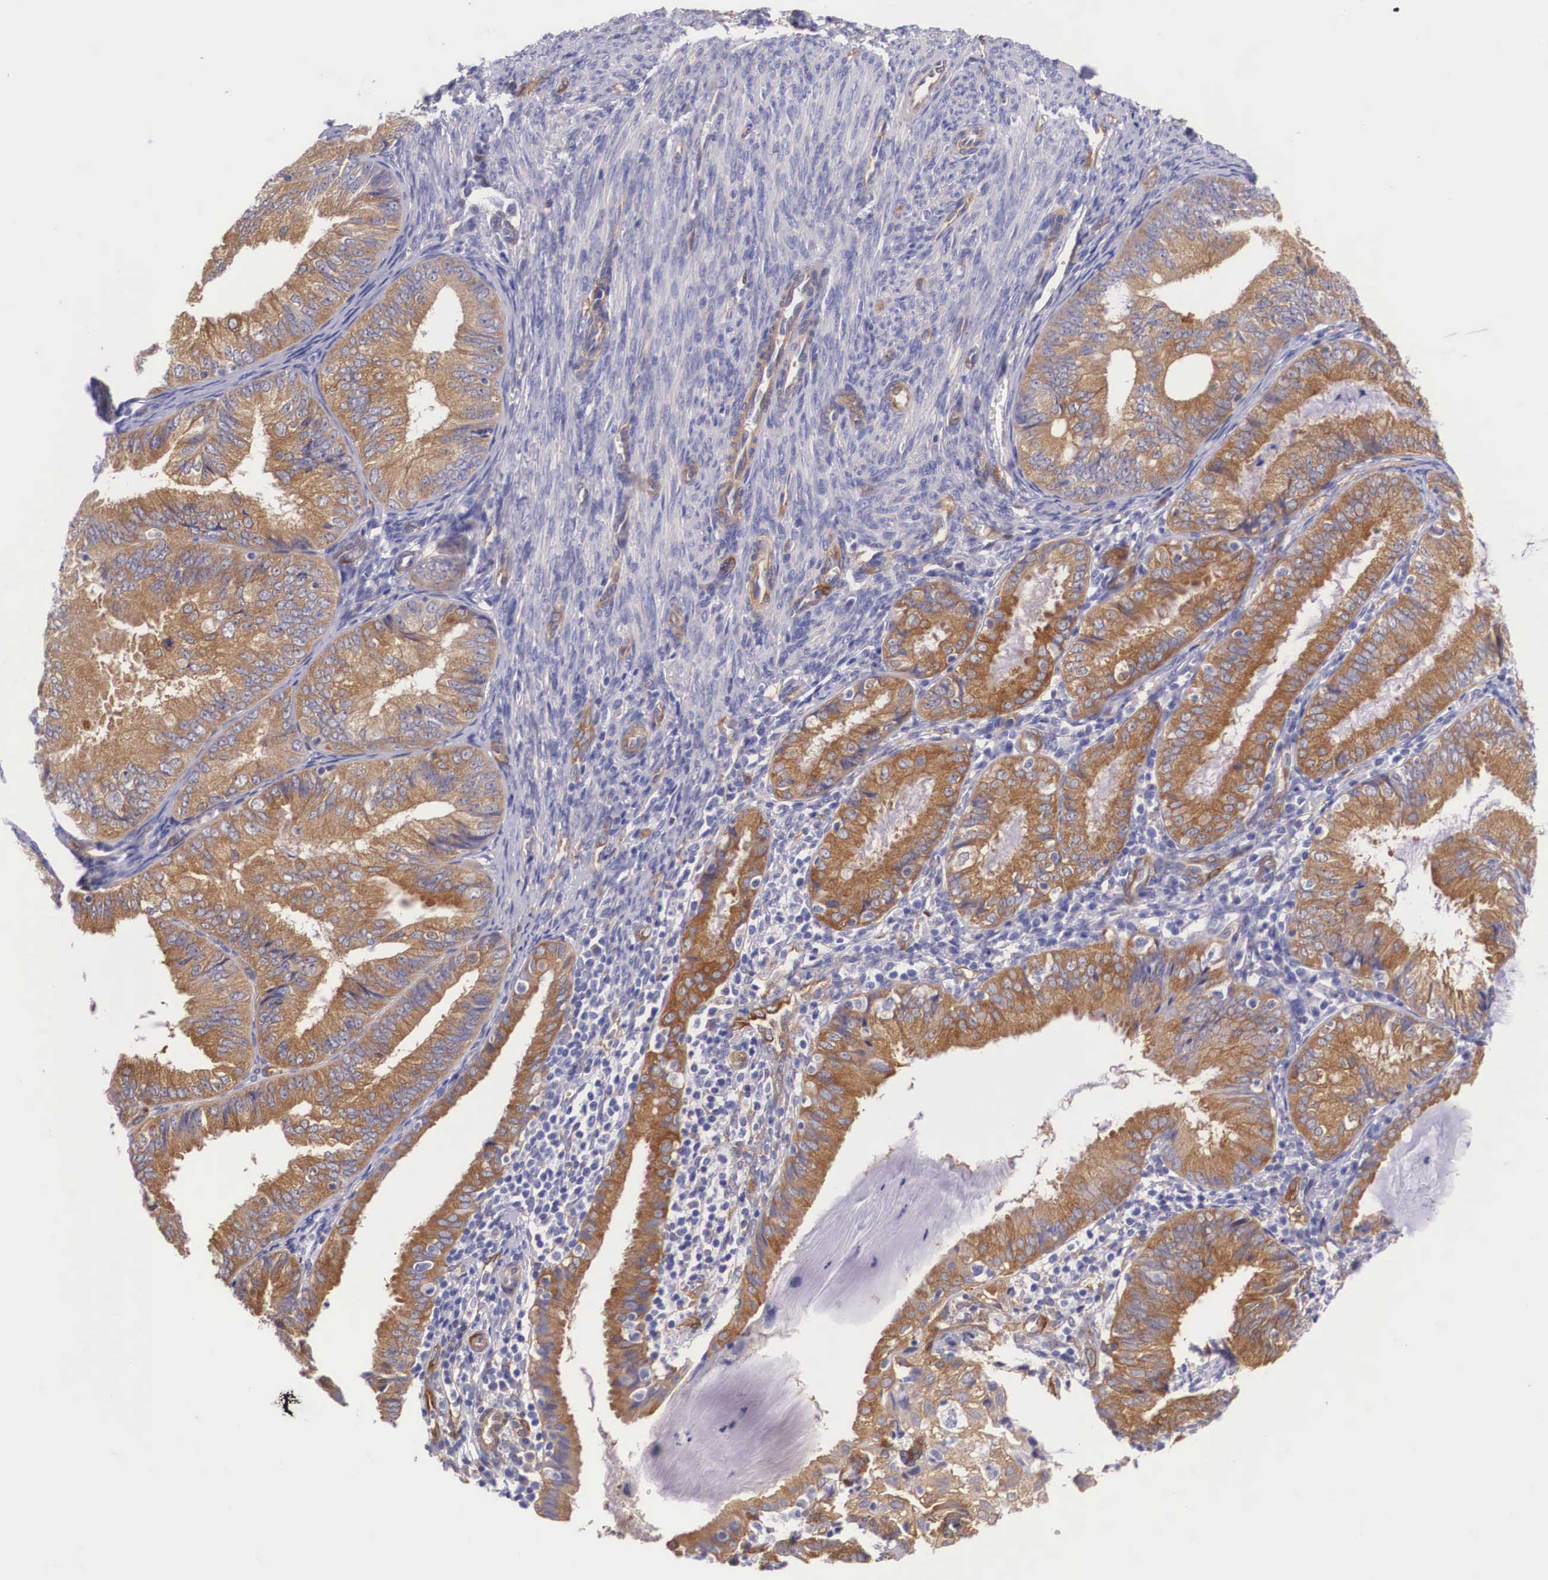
{"staining": {"intensity": "moderate", "quantity": ">75%", "location": "cytoplasmic/membranous"}, "tissue": "endometrial cancer", "cell_type": "Tumor cells", "image_type": "cancer", "snomed": [{"axis": "morphology", "description": "Adenocarcinoma, NOS"}, {"axis": "topography", "description": "Endometrium"}], "caption": "Protein staining of adenocarcinoma (endometrial) tissue reveals moderate cytoplasmic/membranous expression in about >75% of tumor cells. The staining was performed using DAB (3,3'-diaminobenzidine) to visualize the protein expression in brown, while the nuclei were stained in blue with hematoxylin (Magnification: 20x).", "gene": "BCAR1", "patient": {"sex": "female", "age": 66}}